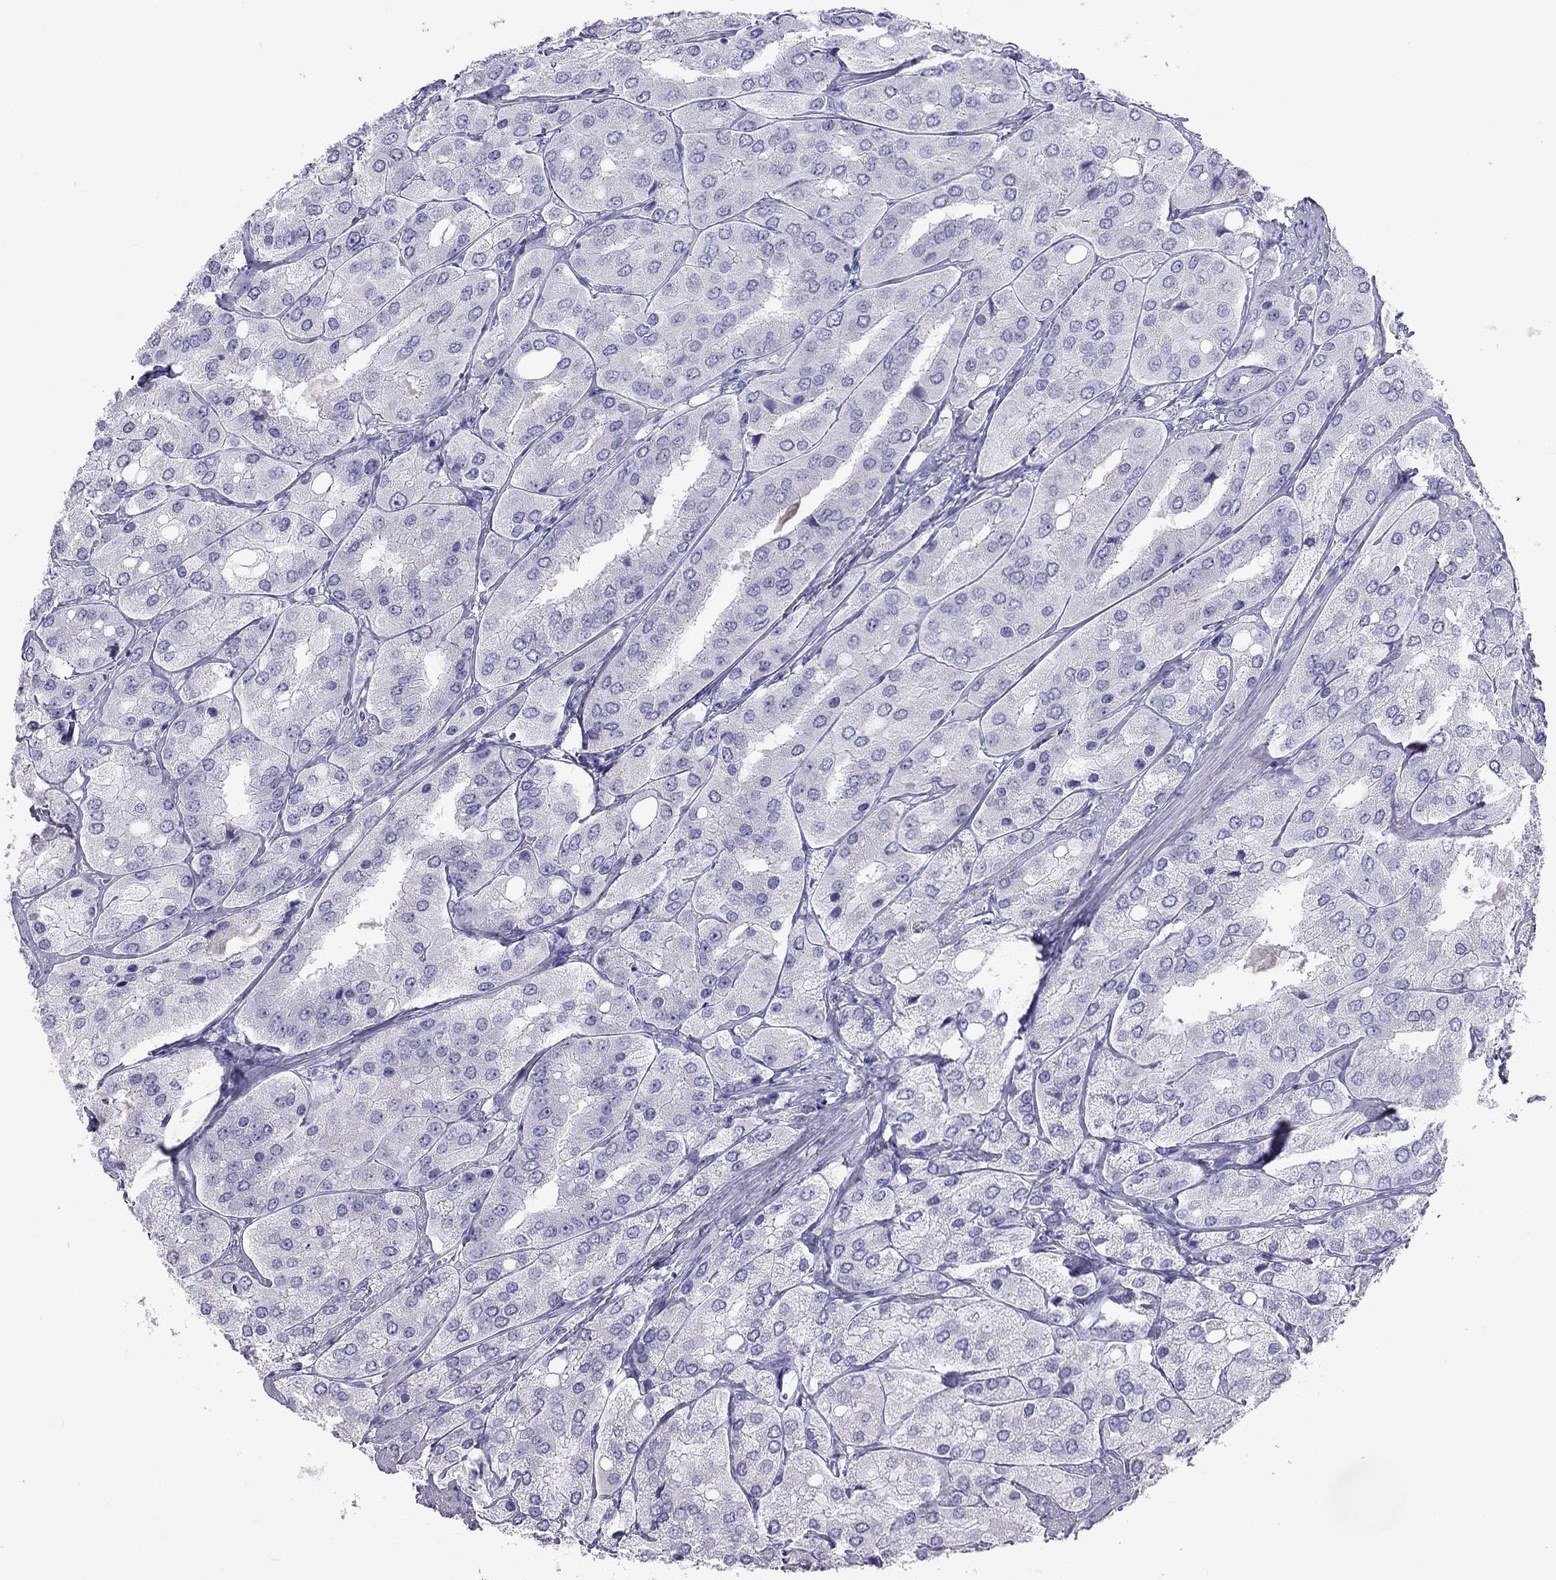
{"staining": {"intensity": "negative", "quantity": "none", "location": "none"}, "tissue": "prostate cancer", "cell_type": "Tumor cells", "image_type": "cancer", "snomed": [{"axis": "morphology", "description": "Adenocarcinoma, Low grade"}, {"axis": "topography", "description": "Prostate"}], "caption": "This is an immunohistochemistry histopathology image of prostate cancer (low-grade adenocarcinoma). There is no staining in tumor cells.", "gene": "KLRG1", "patient": {"sex": "male", "age": 69}}